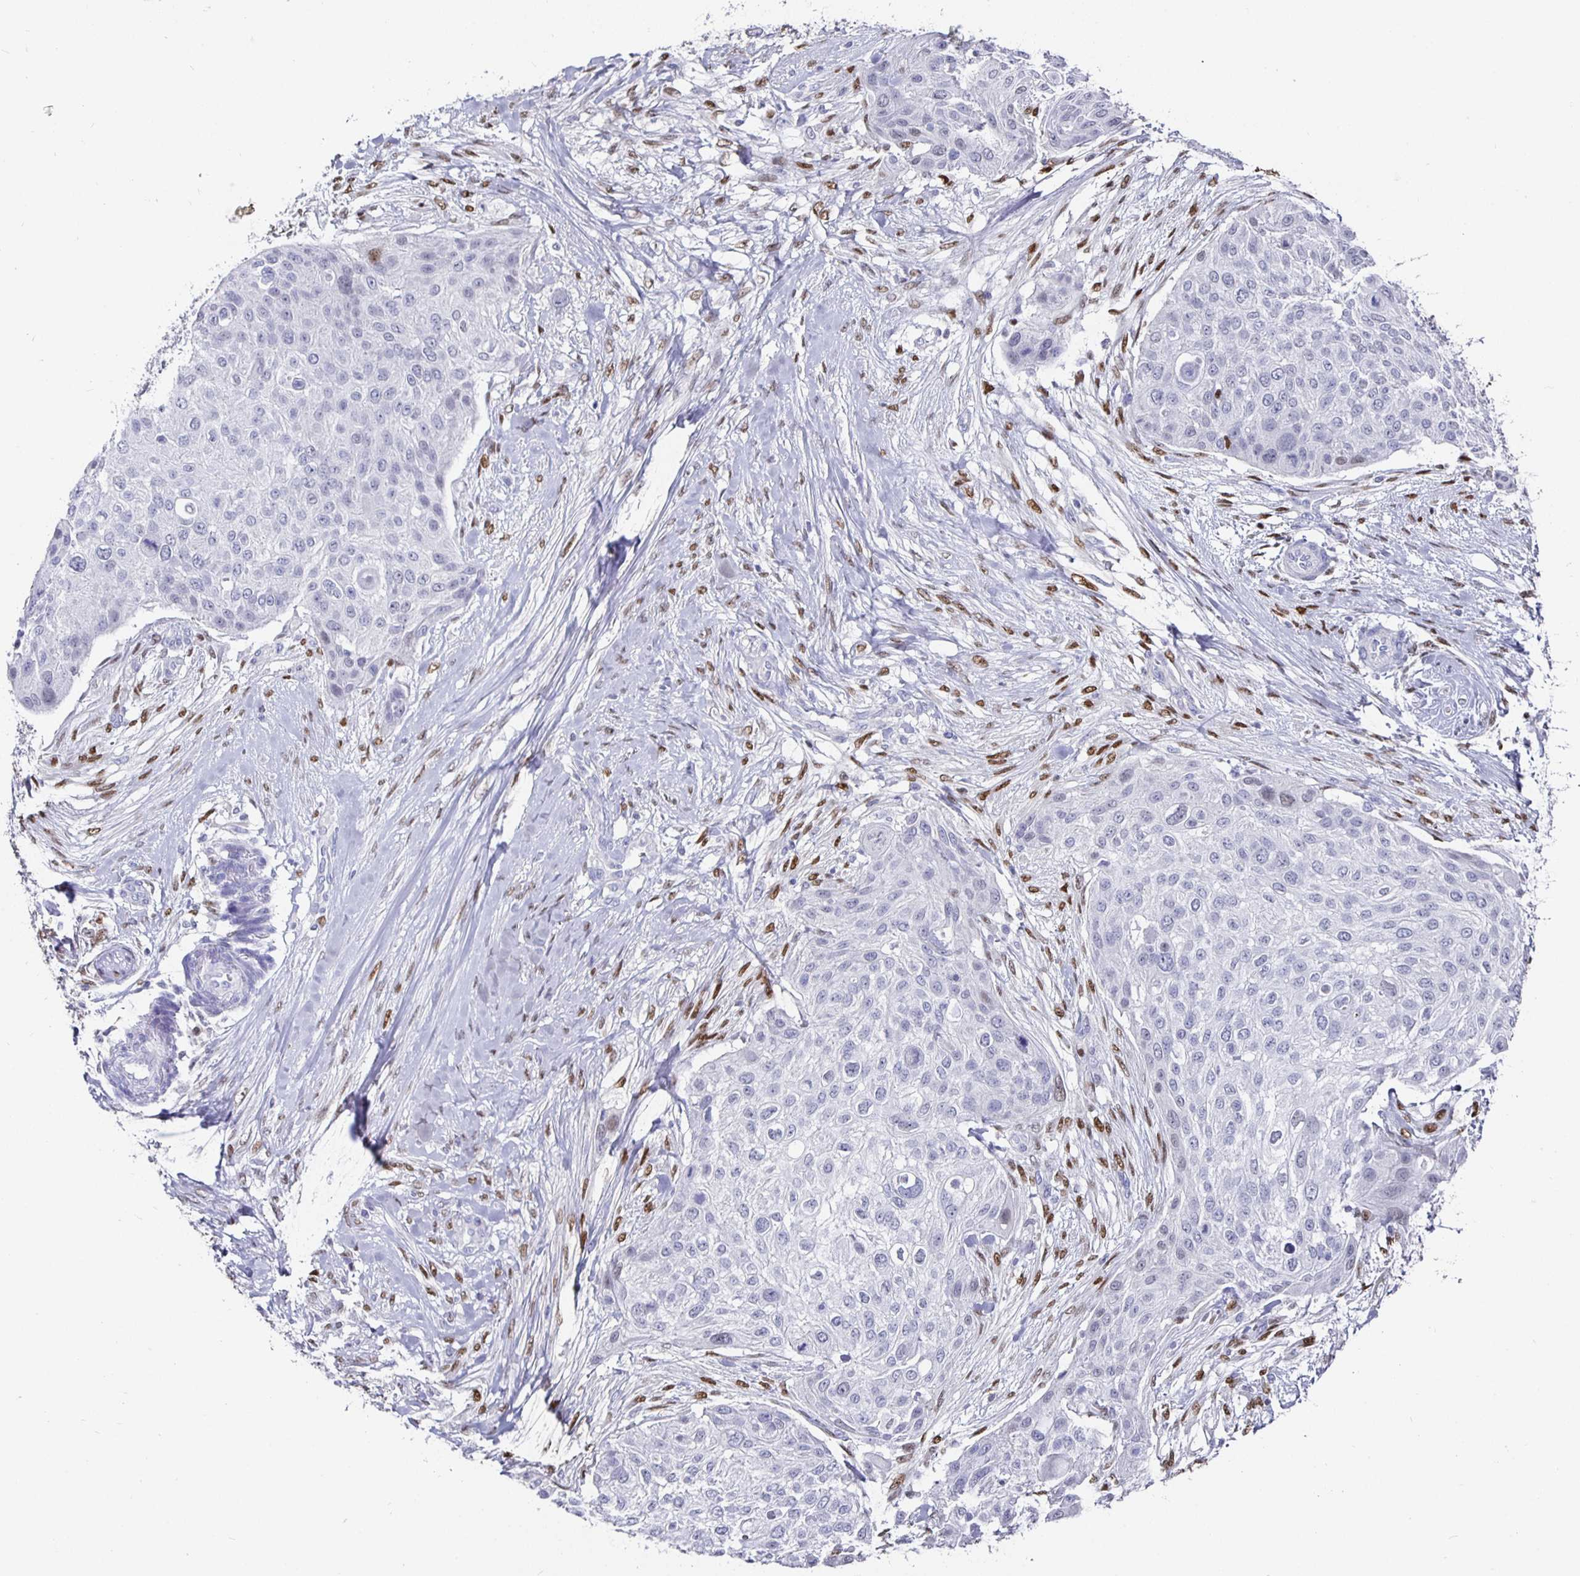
{"staining": {"intensity": "negative", "quantity": "none", "location": "none"}, "tissue": "skin cancer", "cell_type": "Tumor cells", "image_type": "cancer", "snomed": [{"axis": "morphology", "description": "Squamous cell carcinoma, NOS"}, {"axis": "topography", "description": "Skin"}], "caption": "Immunohistochemical staining of human squamous cell carcinoma (skin) demonstrates no significant positivity in tumor cells.", "gene": "RUNX2", "patient": {"sex": "female", "age": 87}}